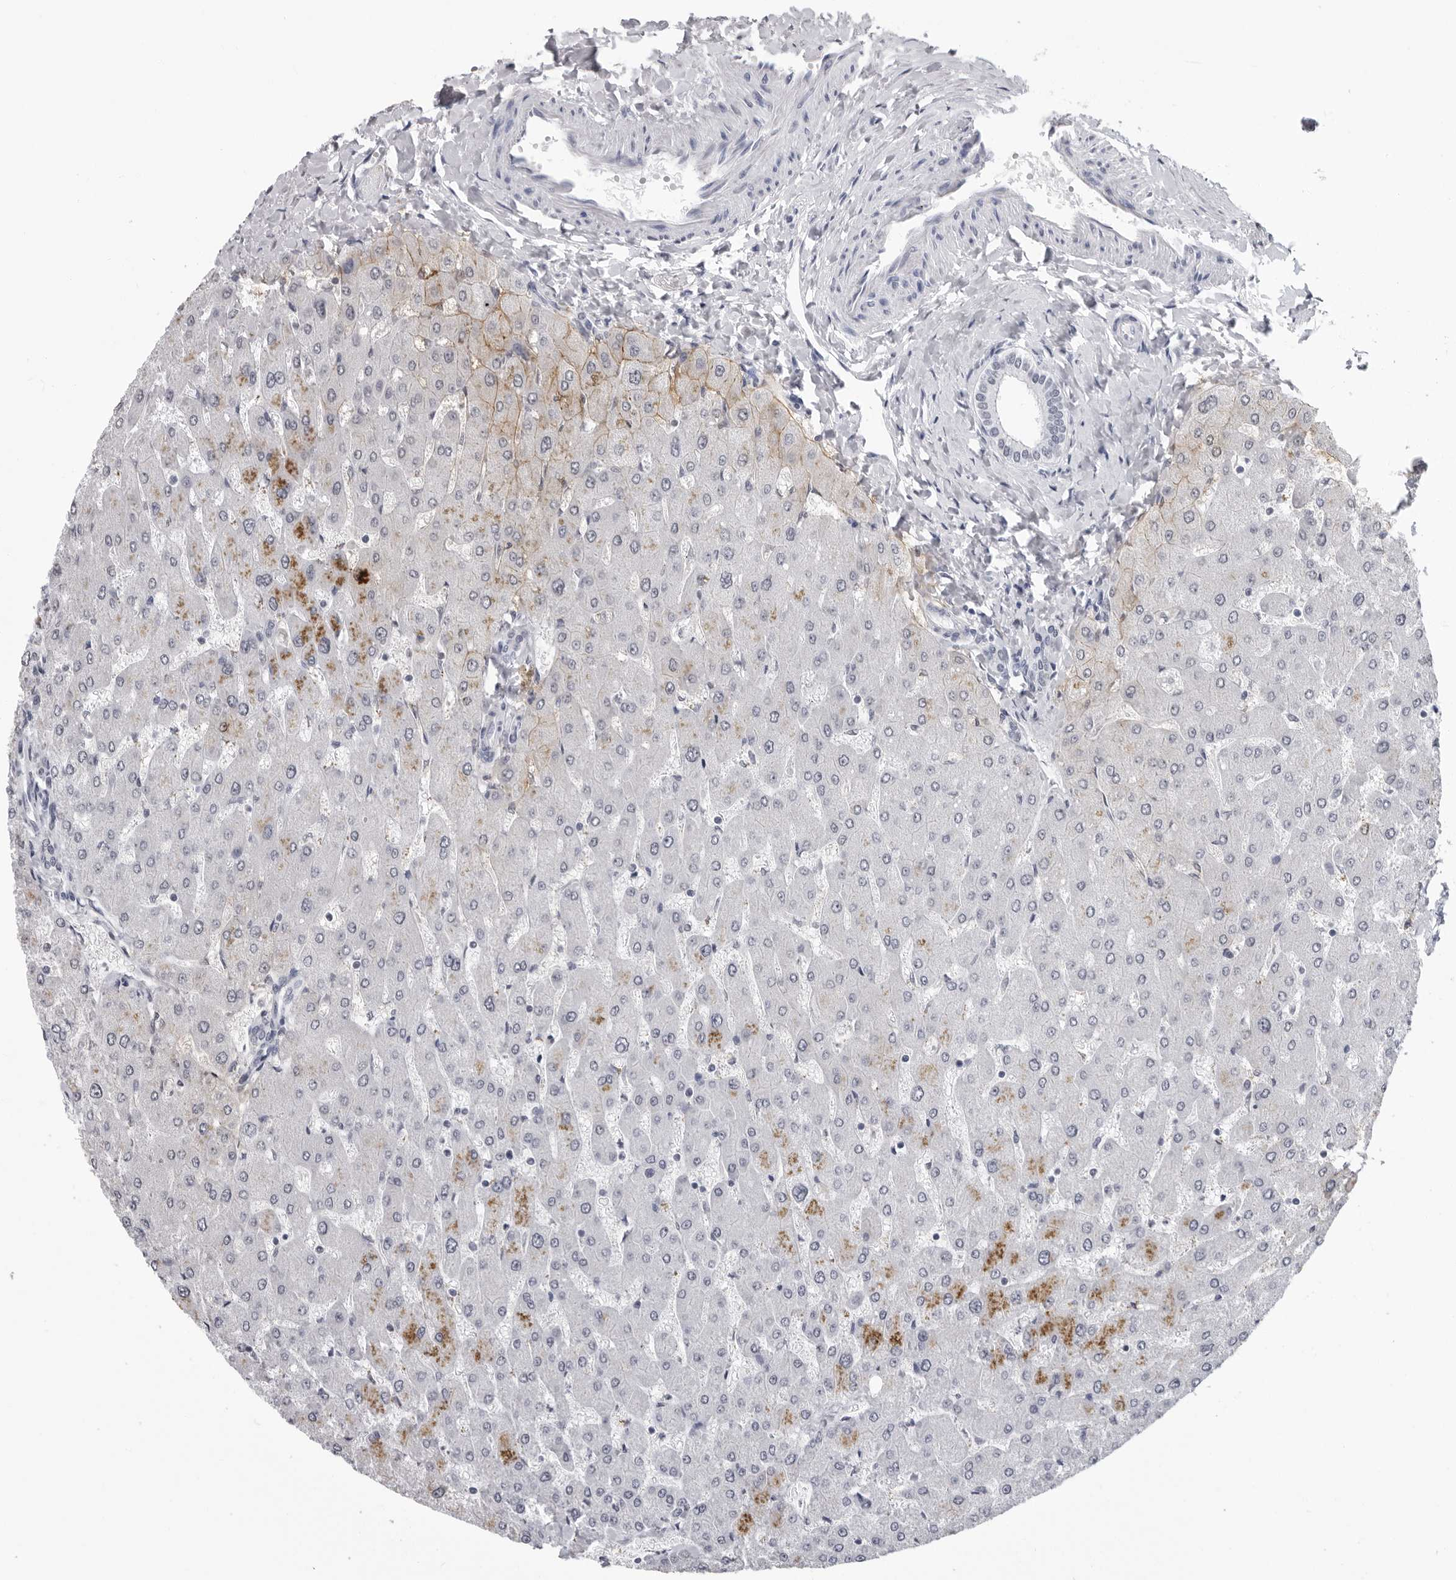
{"staining": {"intensity": "negative", "quantity": "none", "location": "none"}, "tissue": "liver", "cell_type": "Cholangiocytes", "image_type": "normal", "snomed": [{"axis": "morphology", "description": "Normal tissue, NOS"}, {"axis": "topography", "description": "Liver"}], "caption": "The IHC photomicrograph has no significant staining in cholangiocytes of liver. The staining is performed using DAB (3,3'-diaminobenzidine) brown chromogen with nuclei counter-stained in using hematoxylin.", "gene": "HEPACAM", "patient": {"sex": "male", "age": 55}}